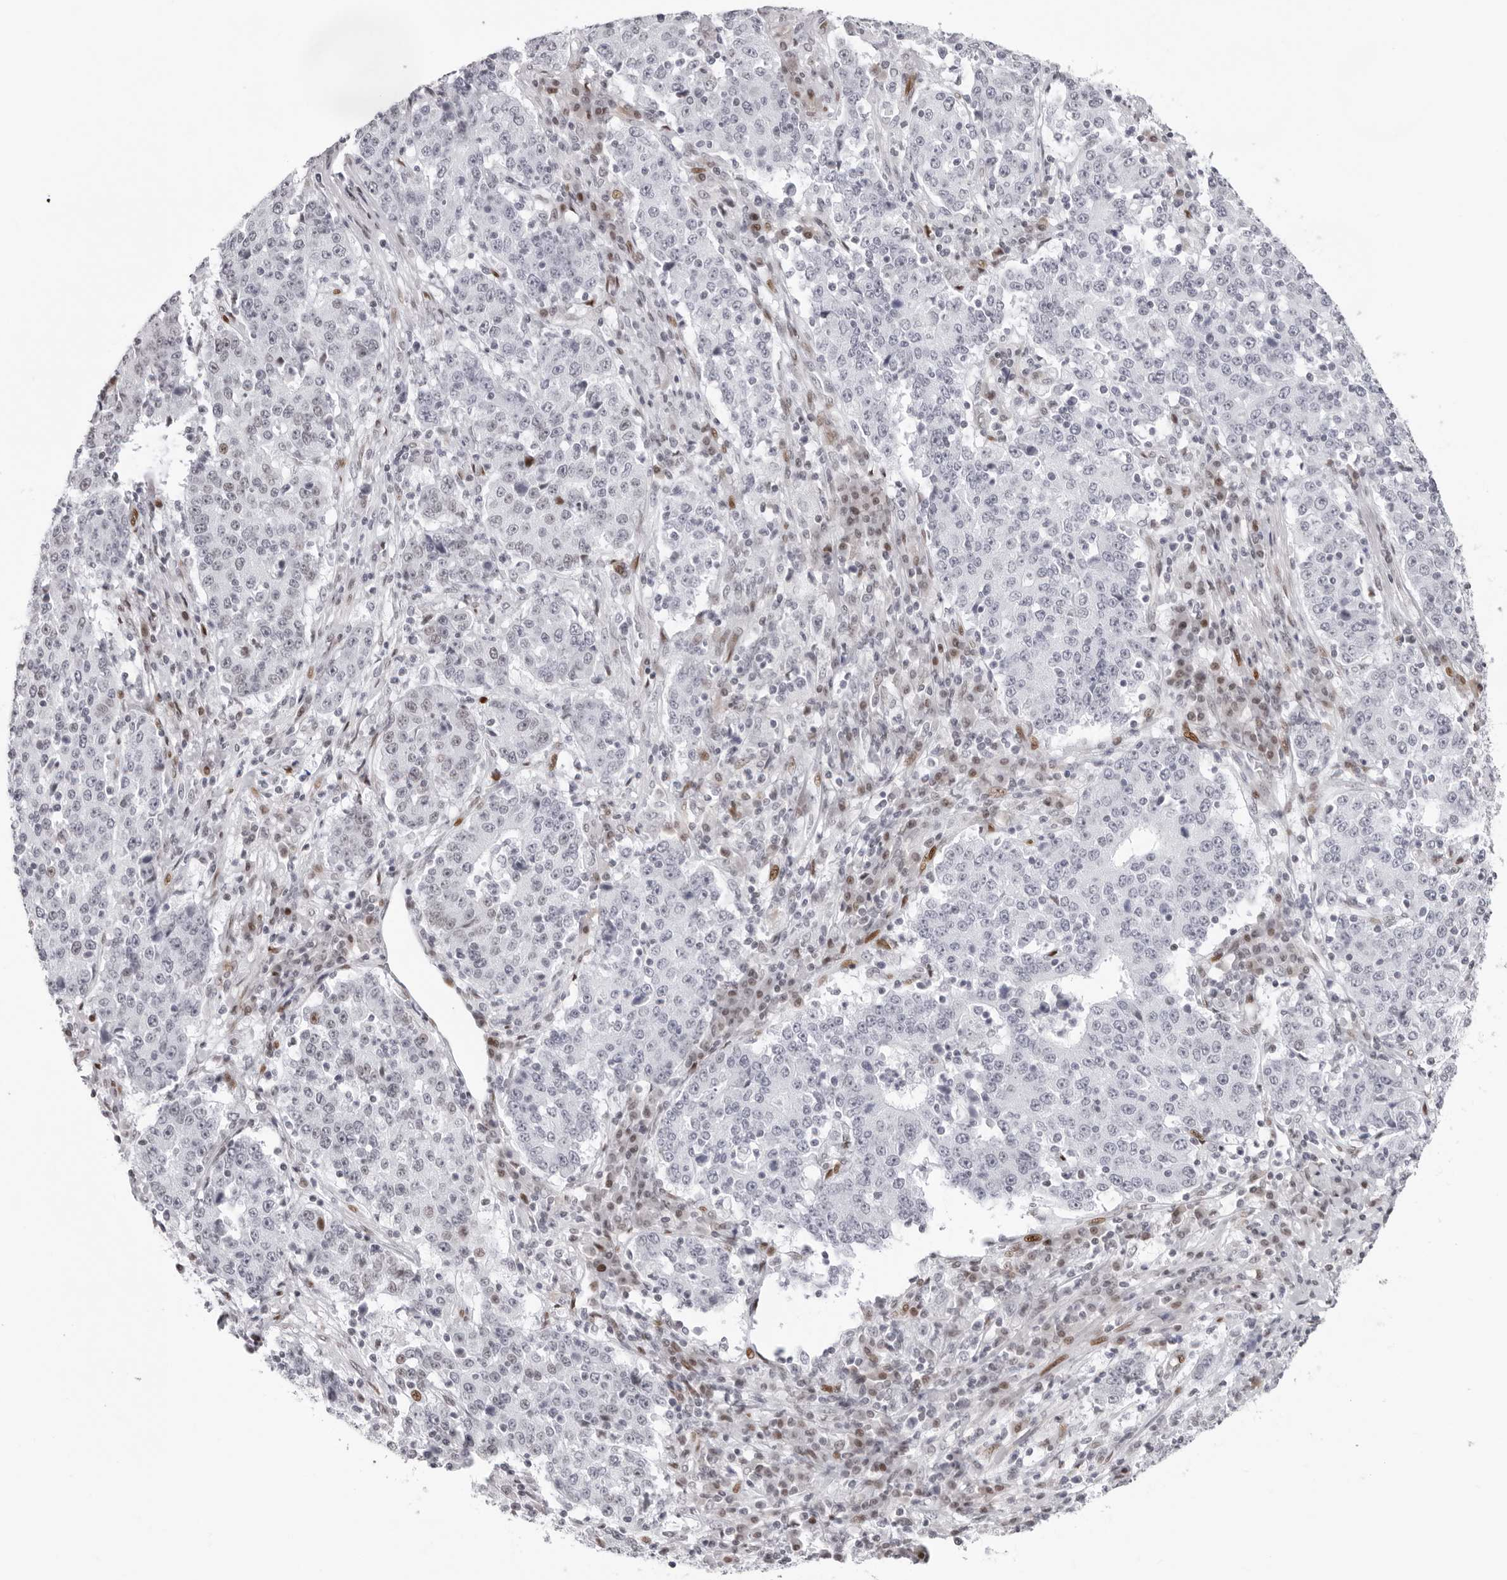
{"staining": {"intensity": "negative", "quantity": "none", "location": "none"}, "tissue": "stomach cancer", "cell_type": "Tumor cells", "image_type": "cancer", "snomed": [{"axis": "morphology", "description": "Adenocarcinoma, NOS"}, {"axis": "topography", "description": "Stomach"}], "caption": "An immunohistochemistry (IHC) histopathology image of adenocarcinoma (stomach) is shown. There is no staining in tumor cells of adenocarcinoma (stomach).", "gene": "NTPCR", "patient": {"sex": "male", "age": 59}}